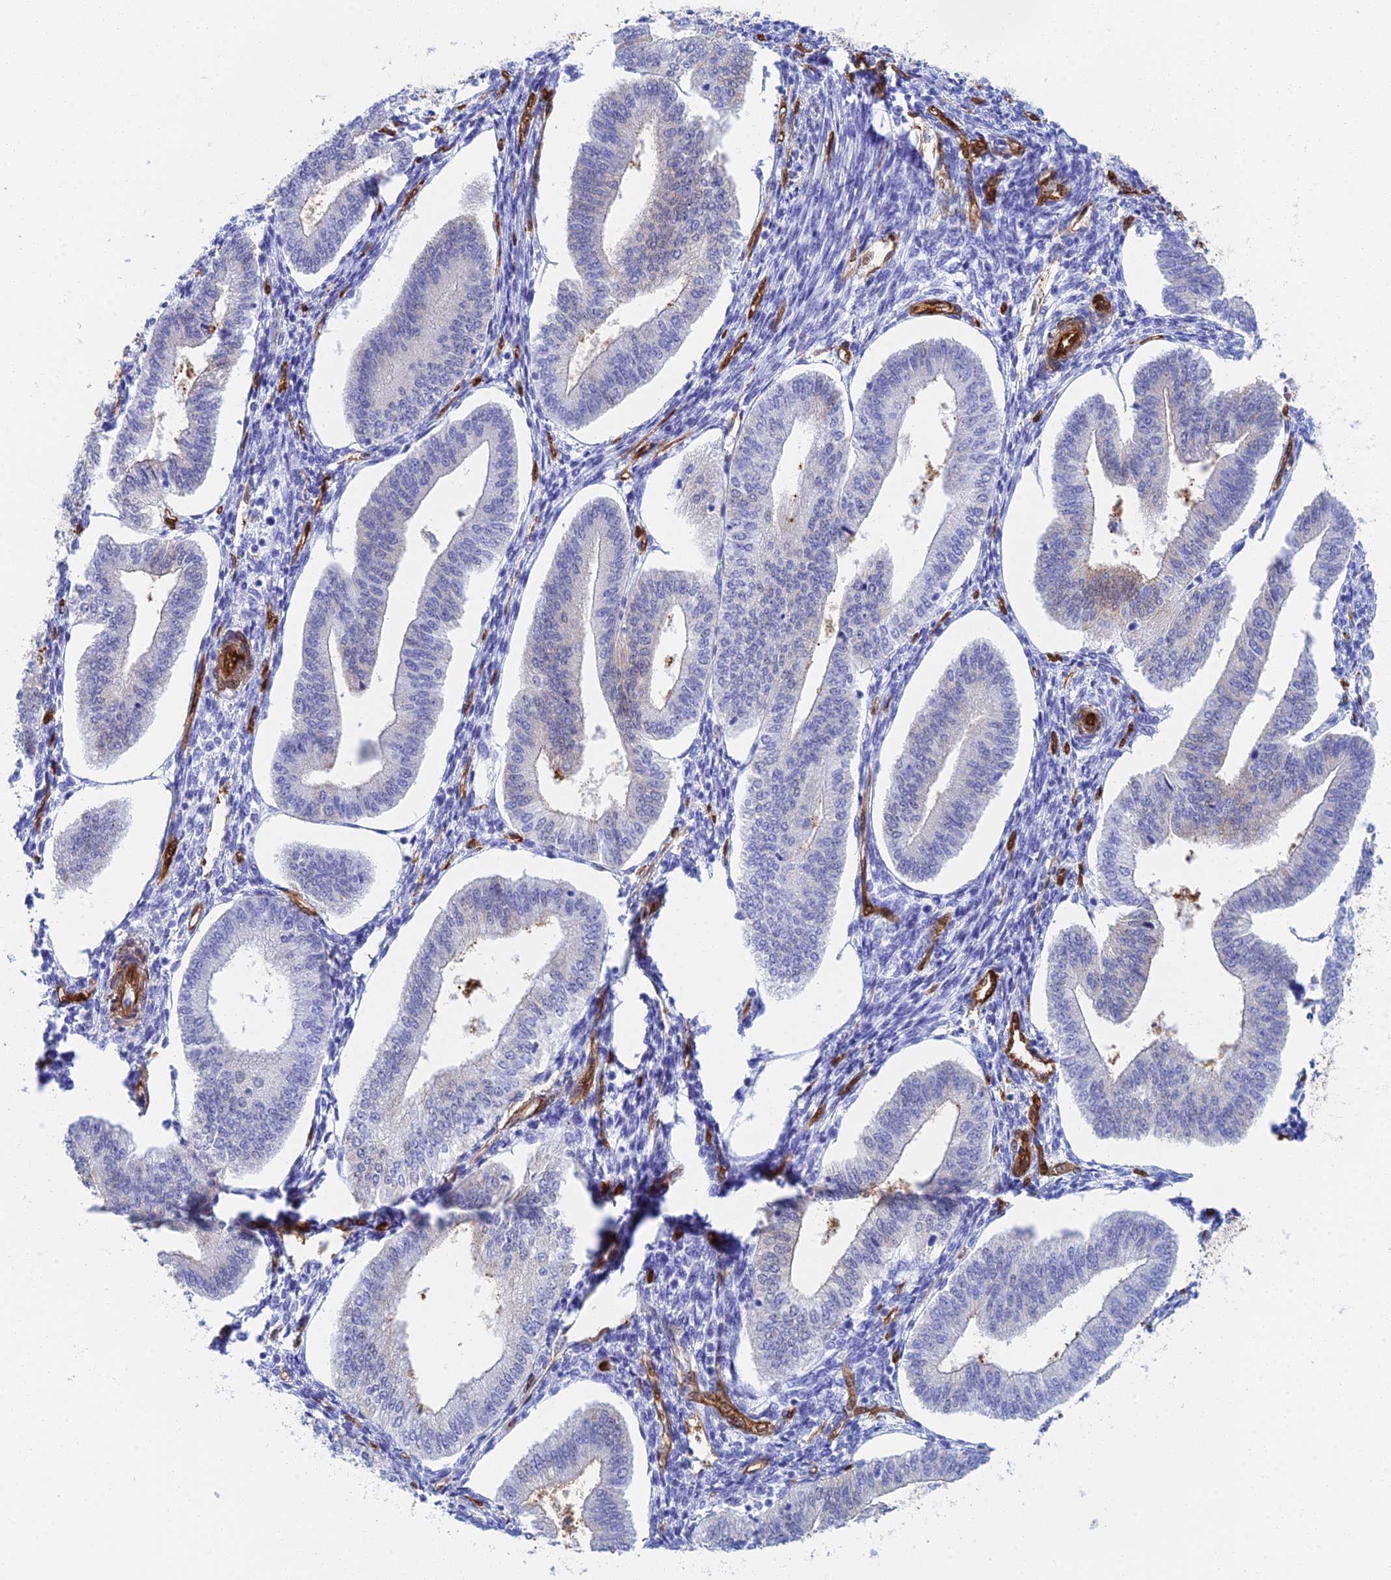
{"staining": {"intensity": "negative", "quantity": "none", "location": "none"}, "tissue": "endometrium", "cell_type": "Cells in endometrial stroma", "image_type": "normal", "snomed": [{"axis": "morphology", "description": "Normal tissue, NOS"}, {"axis": "topography", "description": "Endometrium"}], "caption": "The immunohistochemistry (IHC) histopathology image has no significant expression in cells in endometrial stroma of endometrium.", "gene": "CRIP2", "patient": {"sex": "female", "age": 34}}